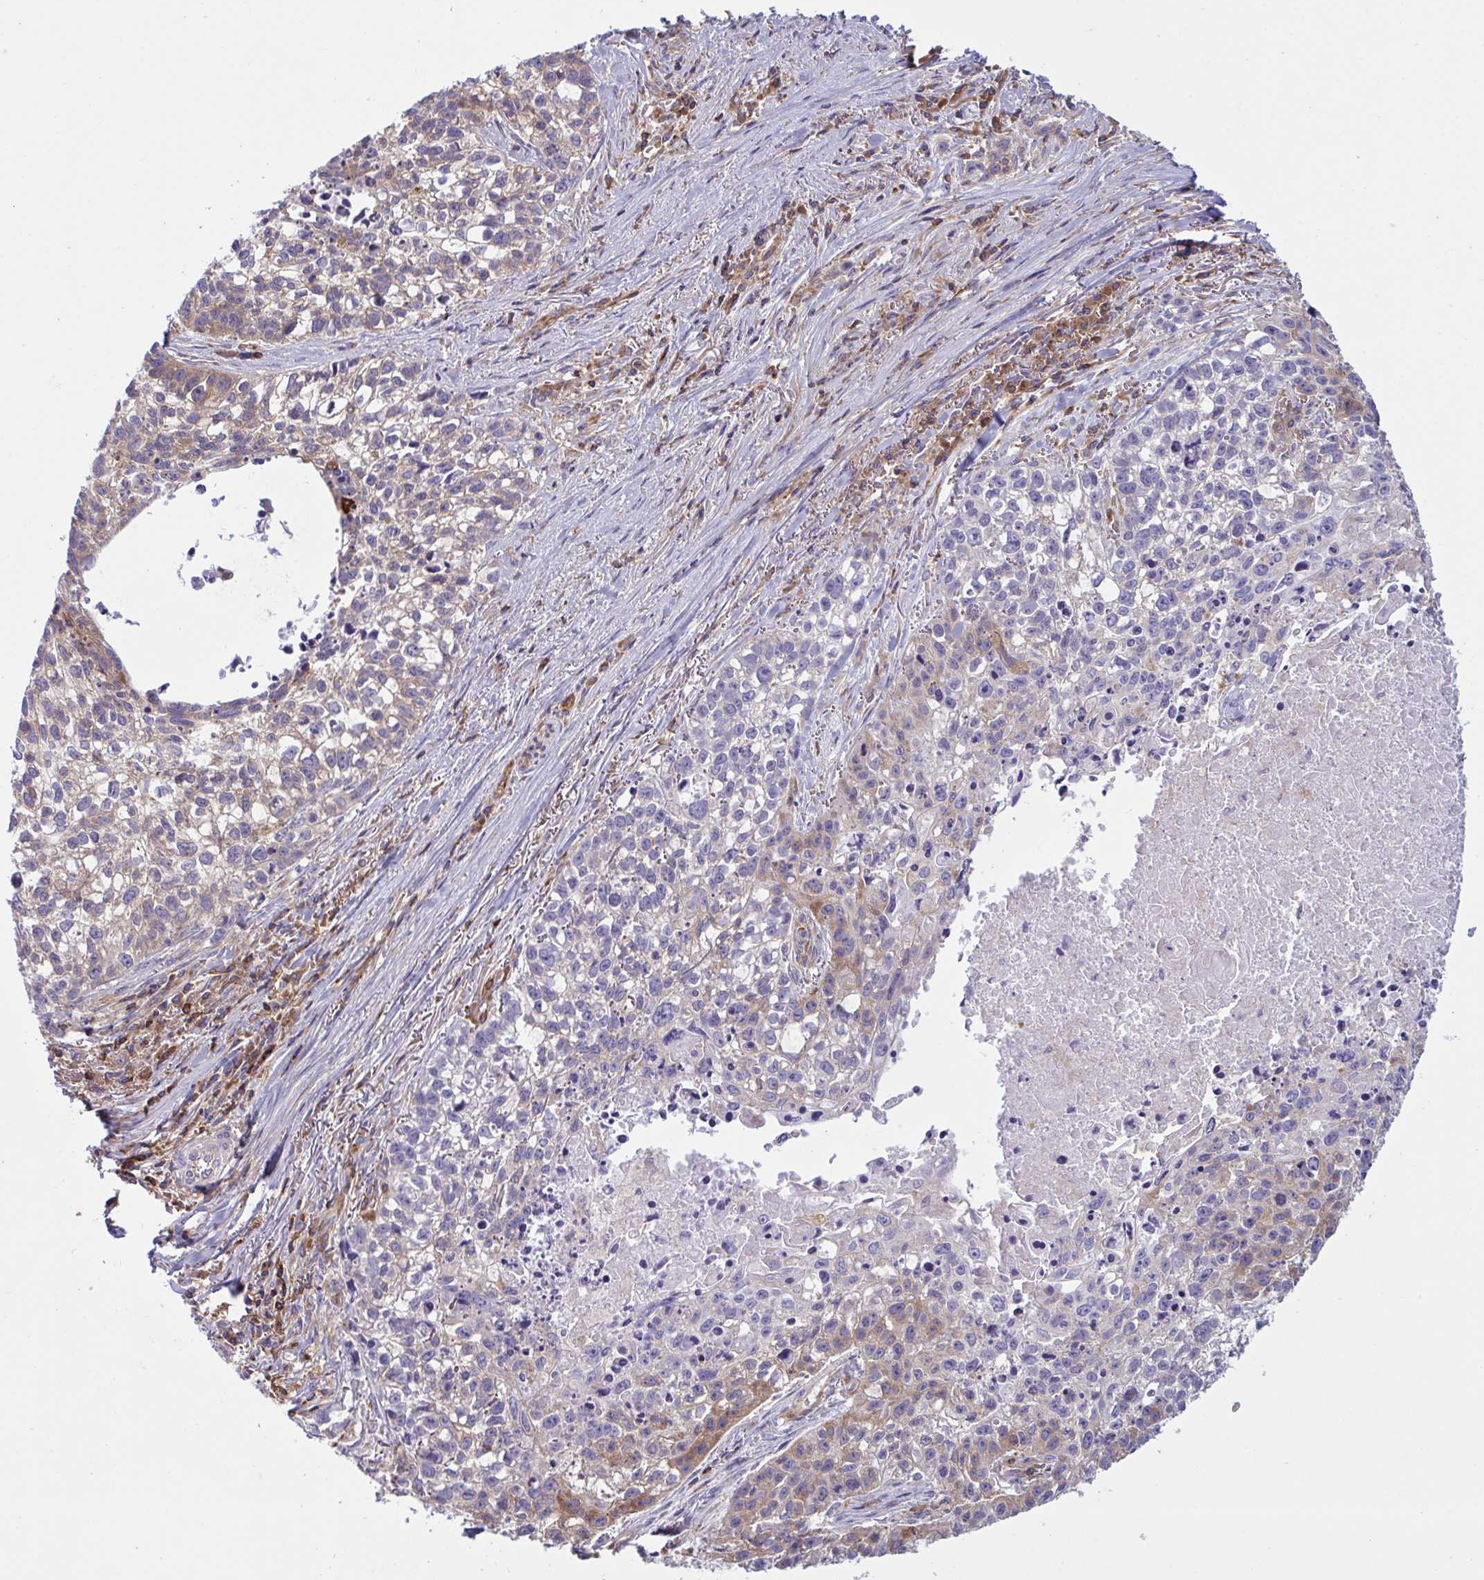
{"staining": {"intensity": "moderate", "quantity": "<25%", "location": "cytoplasmic/membranous"}, "tissue": "lung cancer", "cell_type": "Tumor cells", "image_type": "cancer", "snomed": [{"axis": "morphology", "description": "Squamous cell carcinoma, NOS"}, {"axis": "topography", "description": "Lung"}], "caption": "A micrograph showing moderate cytoplasmic/membranous expression in about <25% of tumor cells in lung cancer, as visualized by brown immunohistochemical staining.", "gene": "TSC22D3", "patient": {"sex": "male", "age": 74}}